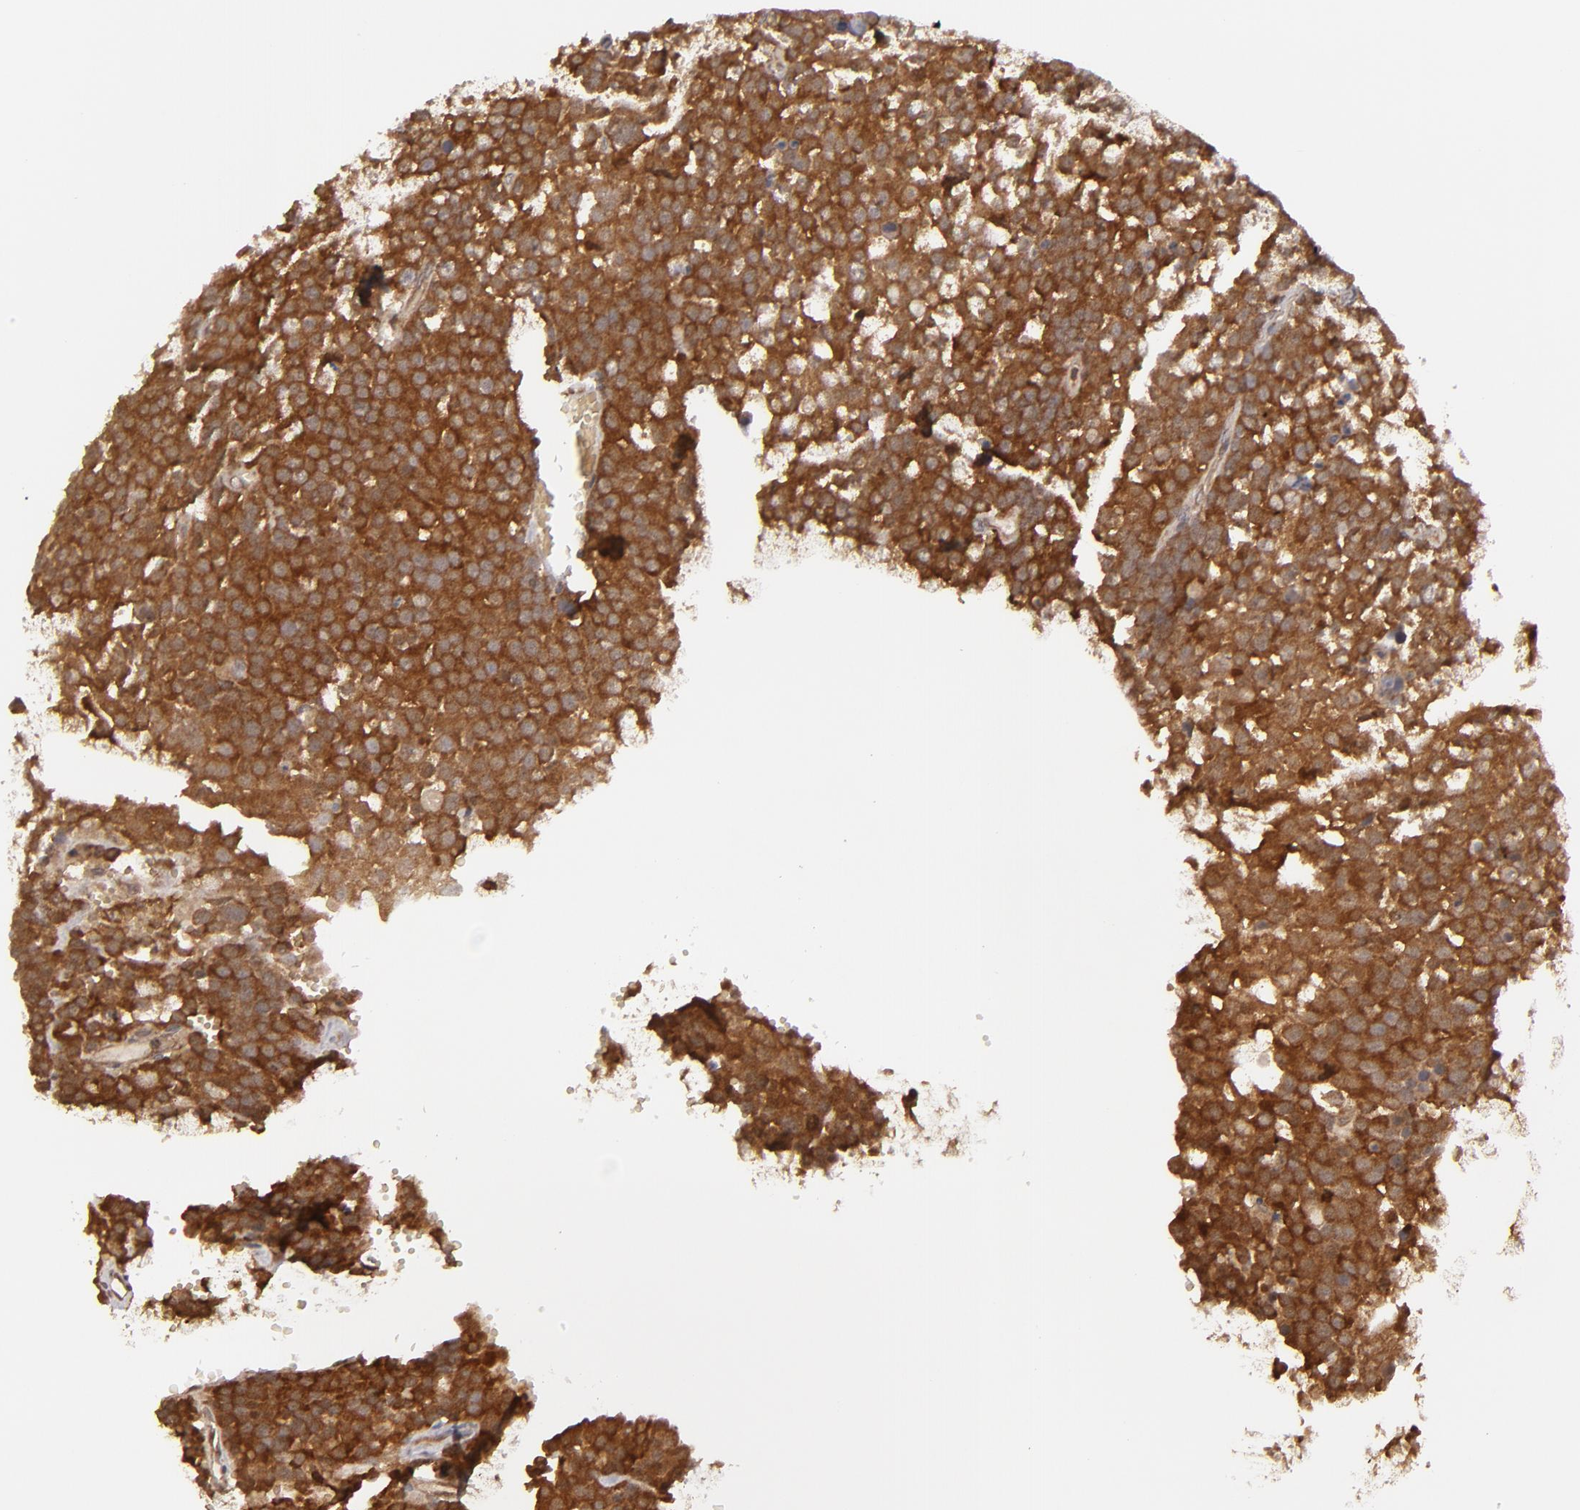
{"staining": {"intensity": "strong", "quantity": ">75%", "location": "cytoplasmic/membranous"}, "tissue": "testis cancer", "cell_type": "Tumor cells", "image_type": "cancer", "snomed": [{"axis": "morphology", "description": "Seminoma, NOS"}, {"axis": "topography", "description": "Testis"}], "caption": "Brown immunohistochemical staining in human seminoma (testis) displays strong cytoplasmic/membranous positivity in approximately >75% of tumor cells.", "gene": "MAPK3", "patient": {"sex": "male", "age": 71}}